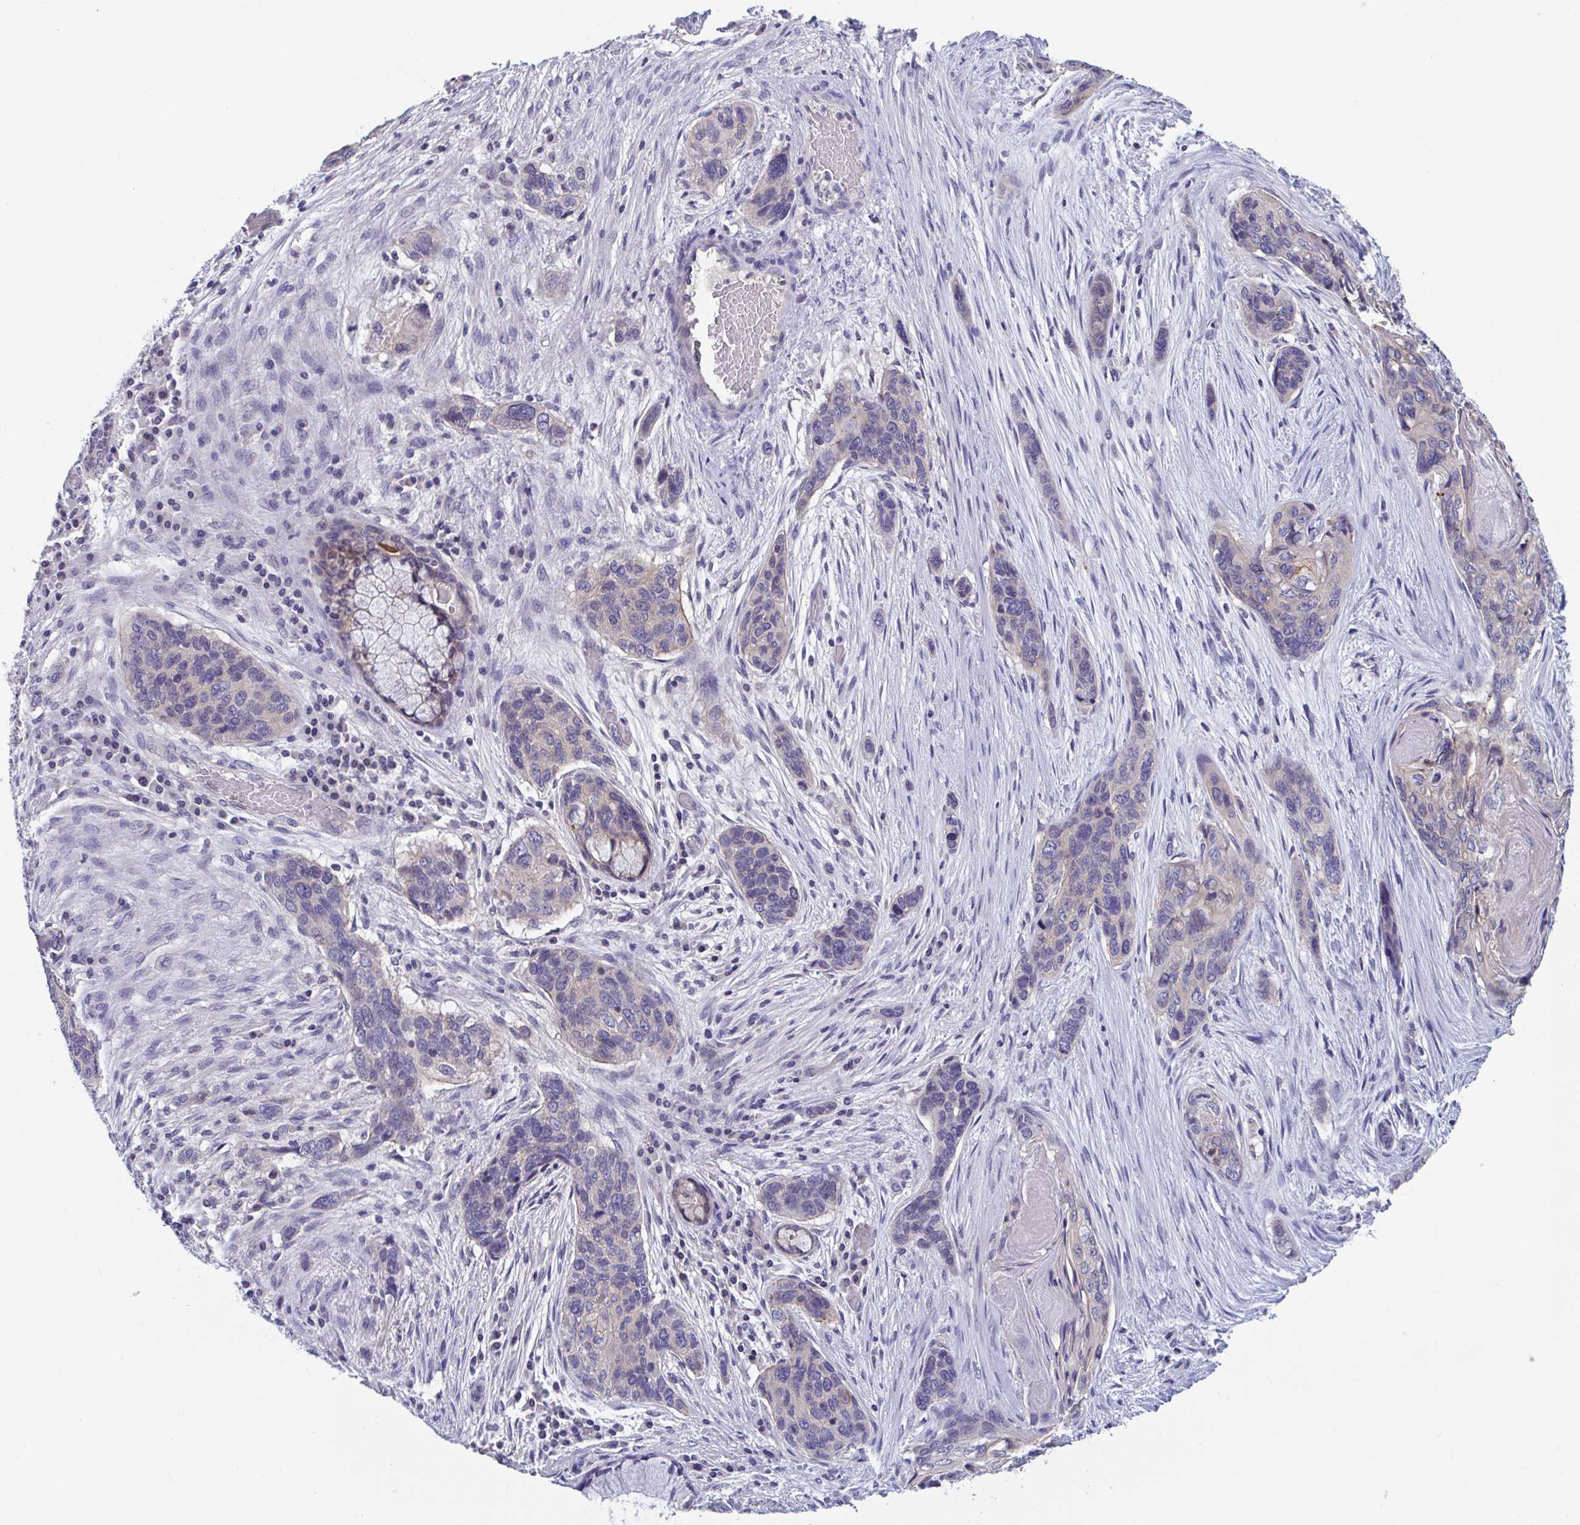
{"staining": {"intensity": "negative", "quantity": "none", "location": "none"}, "tissue": "lung cancer", "cell_type": "Tumor cells", "image_type": "cancer", "snomed": [{"axis": "morphology", "description": "Squamous cell carcinoma, NOS"}, {"axis": "morphology", "description": "Squamous cell carcinoma, metastatic, NOS"}, {"axis": "topography", "description": "Lymph node"}, {"axis": "topography", "description": "Lung"}], "caption": "Immunohistochemistry micrograph of human lung cancer stained for a protein (brown), which exhibits no expression in tumor cells. (DAB immunohistochemistry with hematoxylin counter stain).", "gene": "UNKL", "patient": {"sex": "male", "age": 41}}